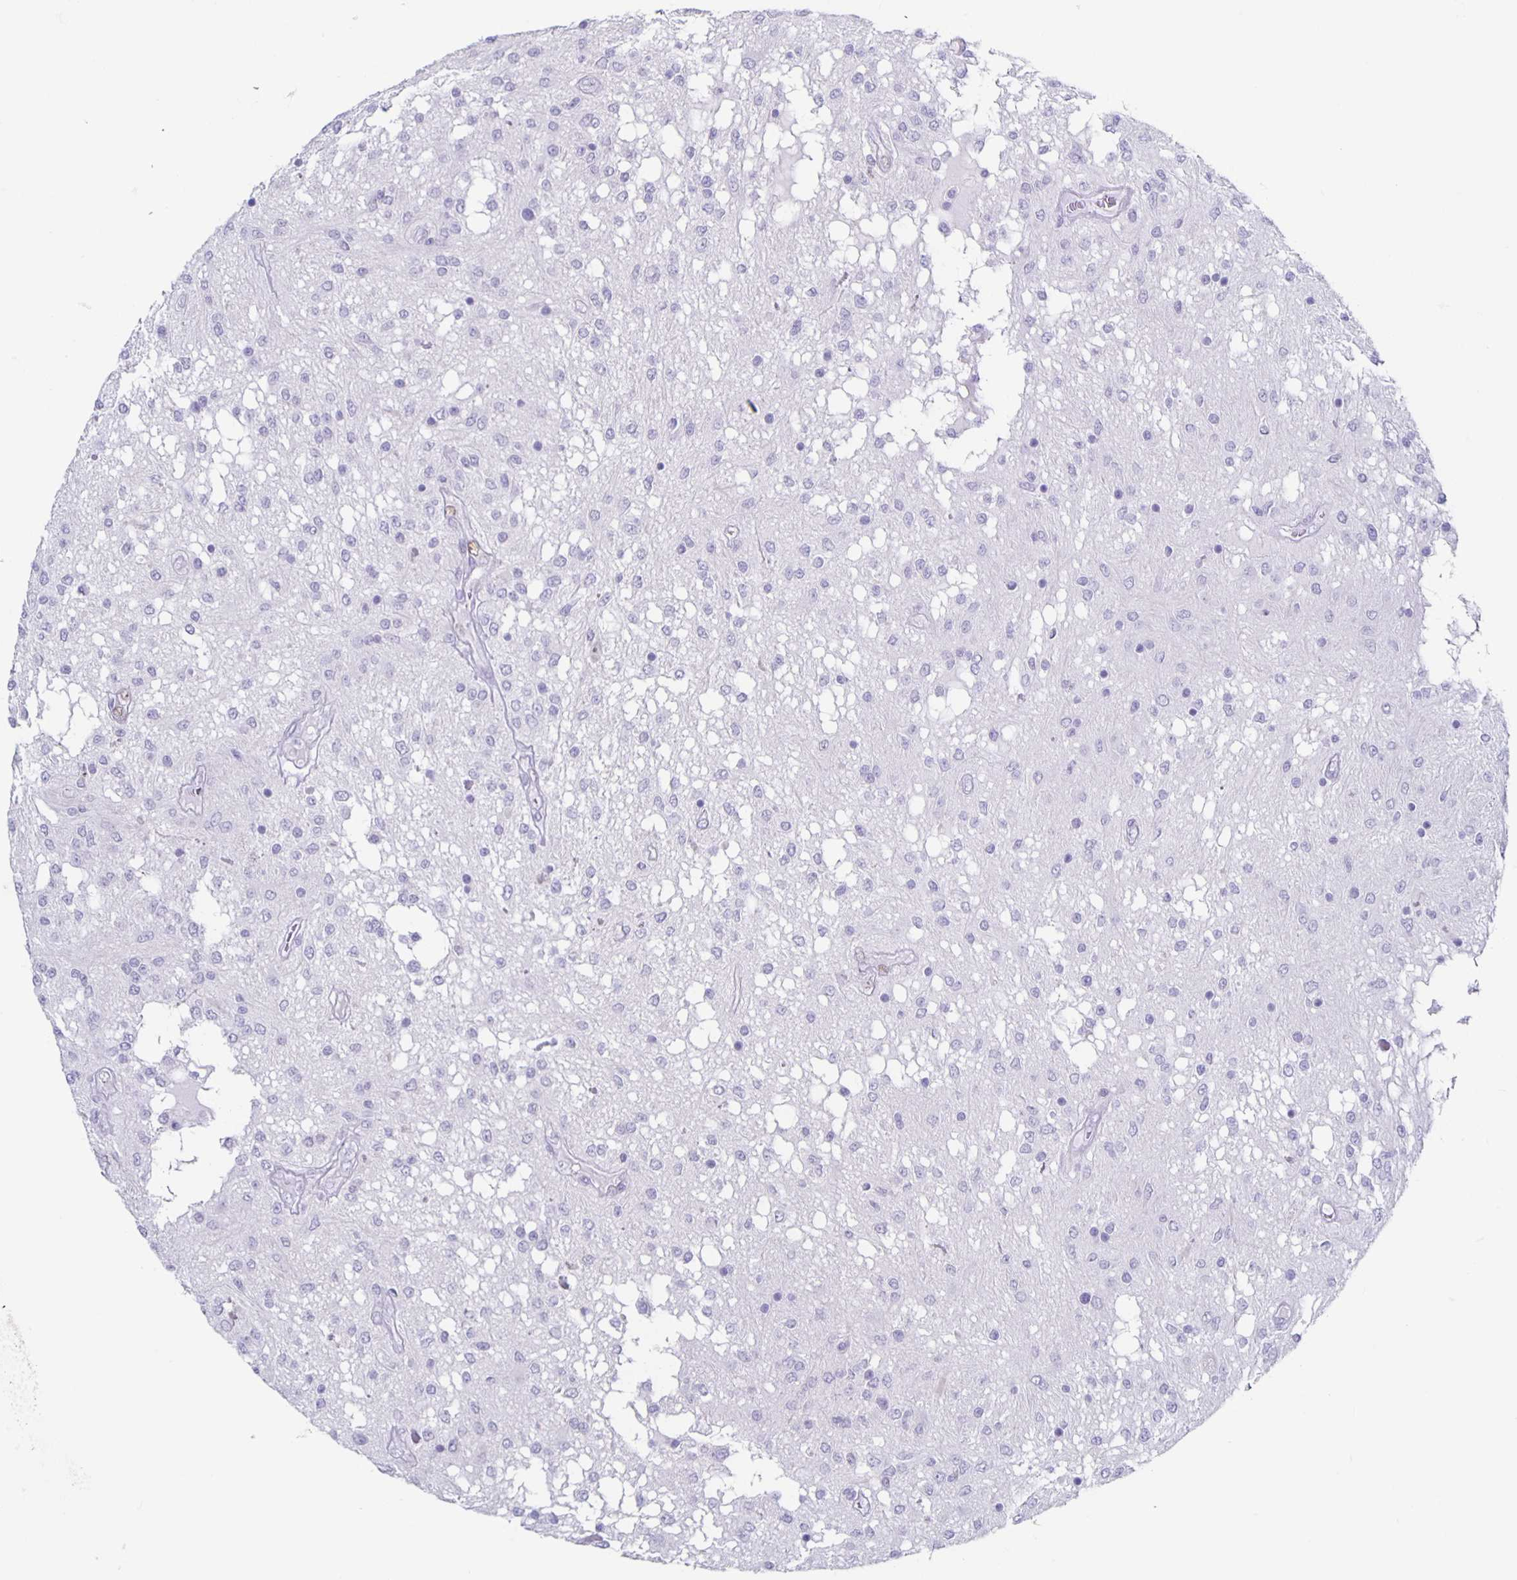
{"staining": {"intensity": "negative", "quantity": "none", "location": "none"}, "tissue": "glioma", "cell_type": "Tumor cells", "image_type": "cancer", "snomed": [{"axis": "morphology", "description": "Glioma, malignant, Low grade"}, {"axis": "topography", "description": "Cerebellum"}], "caption": "This is an immunohistochemistry (IHC) image of human glioma. There is no staining in tumor cells.", "gene": "CT45A5", "patient": {"sex": "female", "age": 14}}